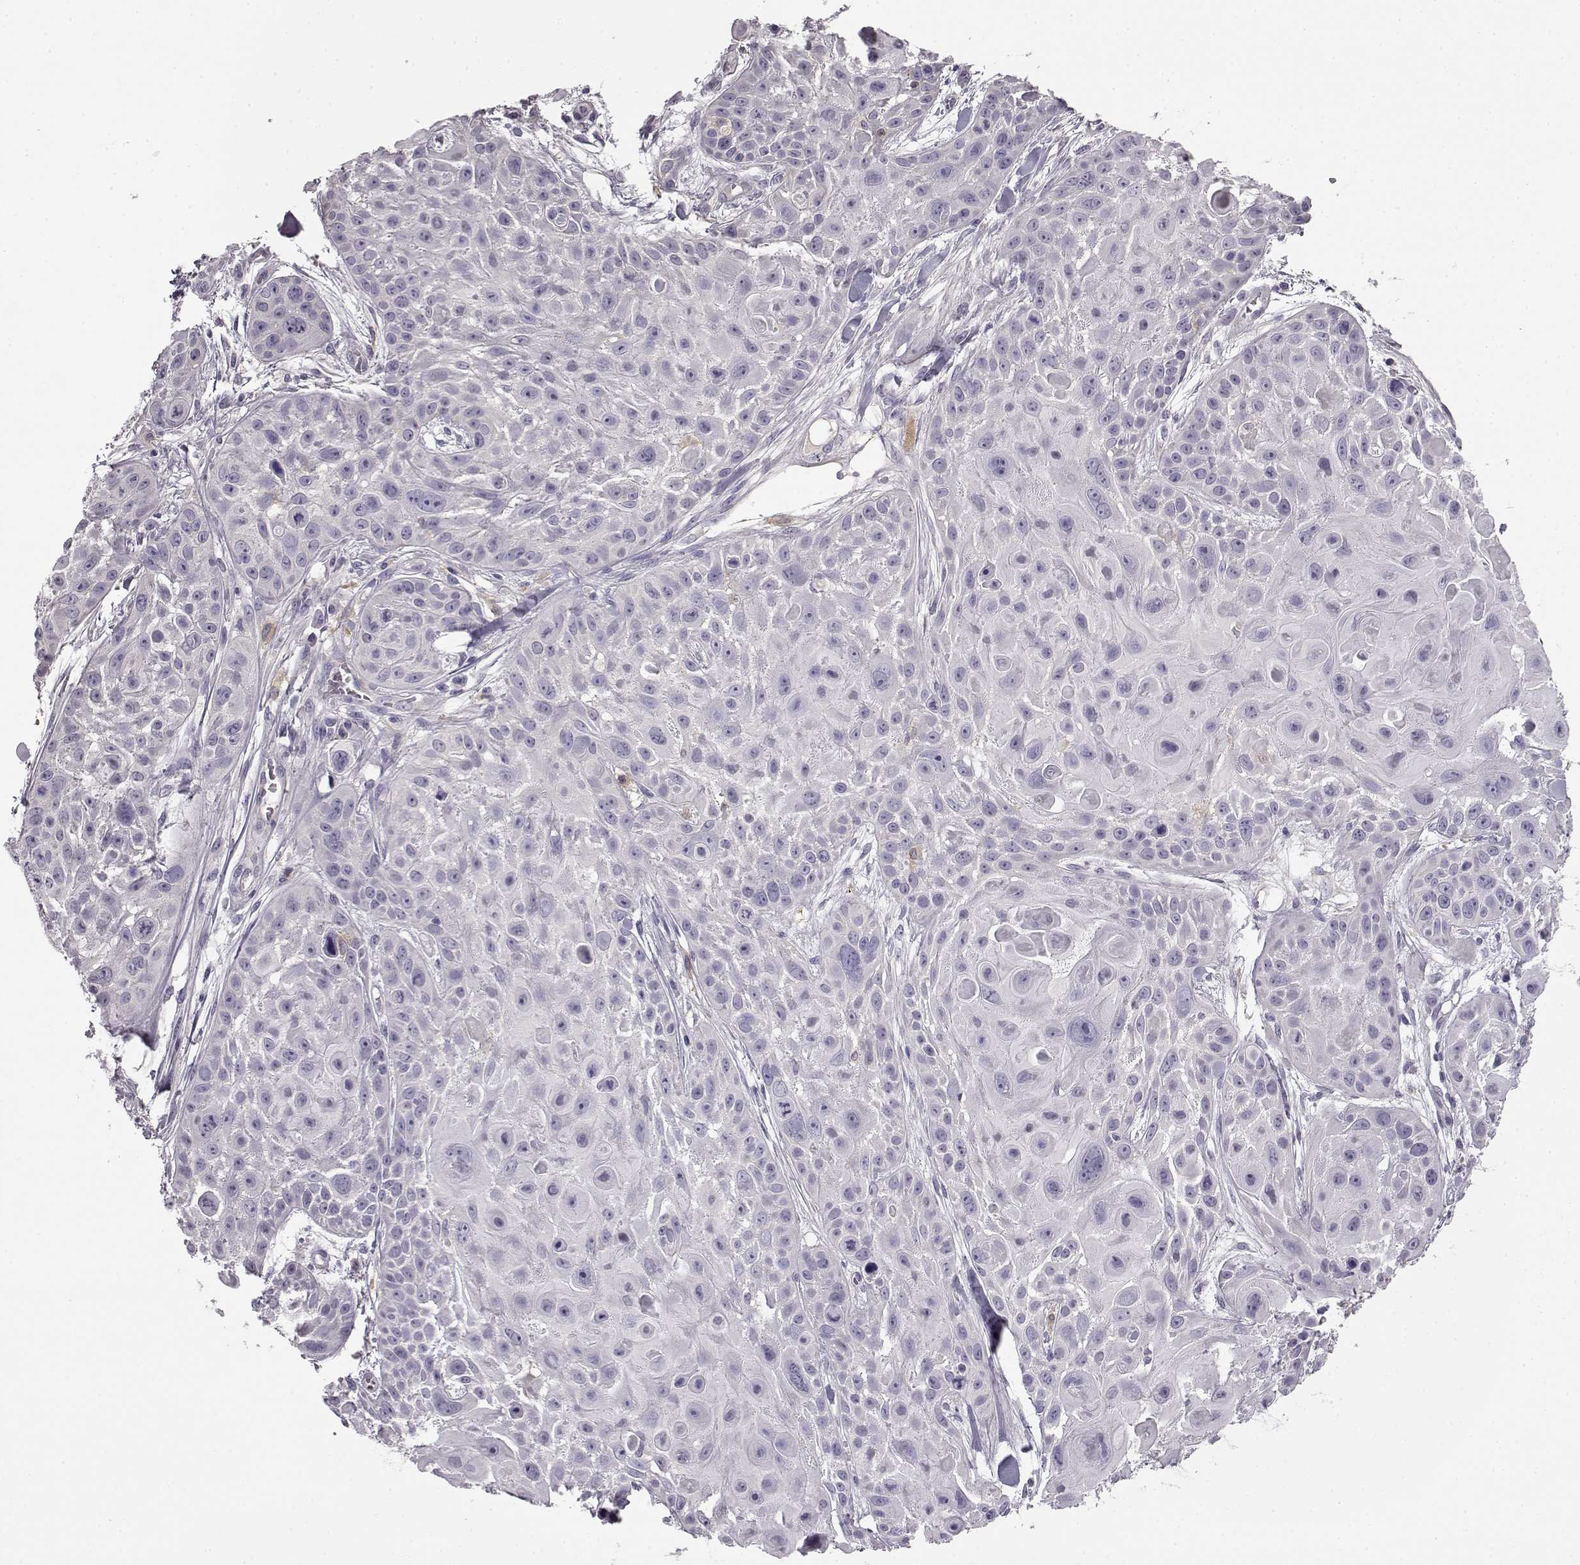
{"staining": {"intensity": "negative", "quantity": "none", "location": "none"}, "tissue": "skin cancer", "cell_type": "Tumor cells", "image_type": "cancer", "snomed": [{"axis": "morphology", "description": "Squamous cell carcinoma, NOS"}, {"axis": "topography", "description": "Skin"}, {"axis": "topography", "description": "Anal"}], "caption": "This is a image of IHC staining of squamous cell carcinoma (skin), which shows no expression in tumor cells.", "gene": "KRT85", "patient": {"sex": "female", "age": 75}}